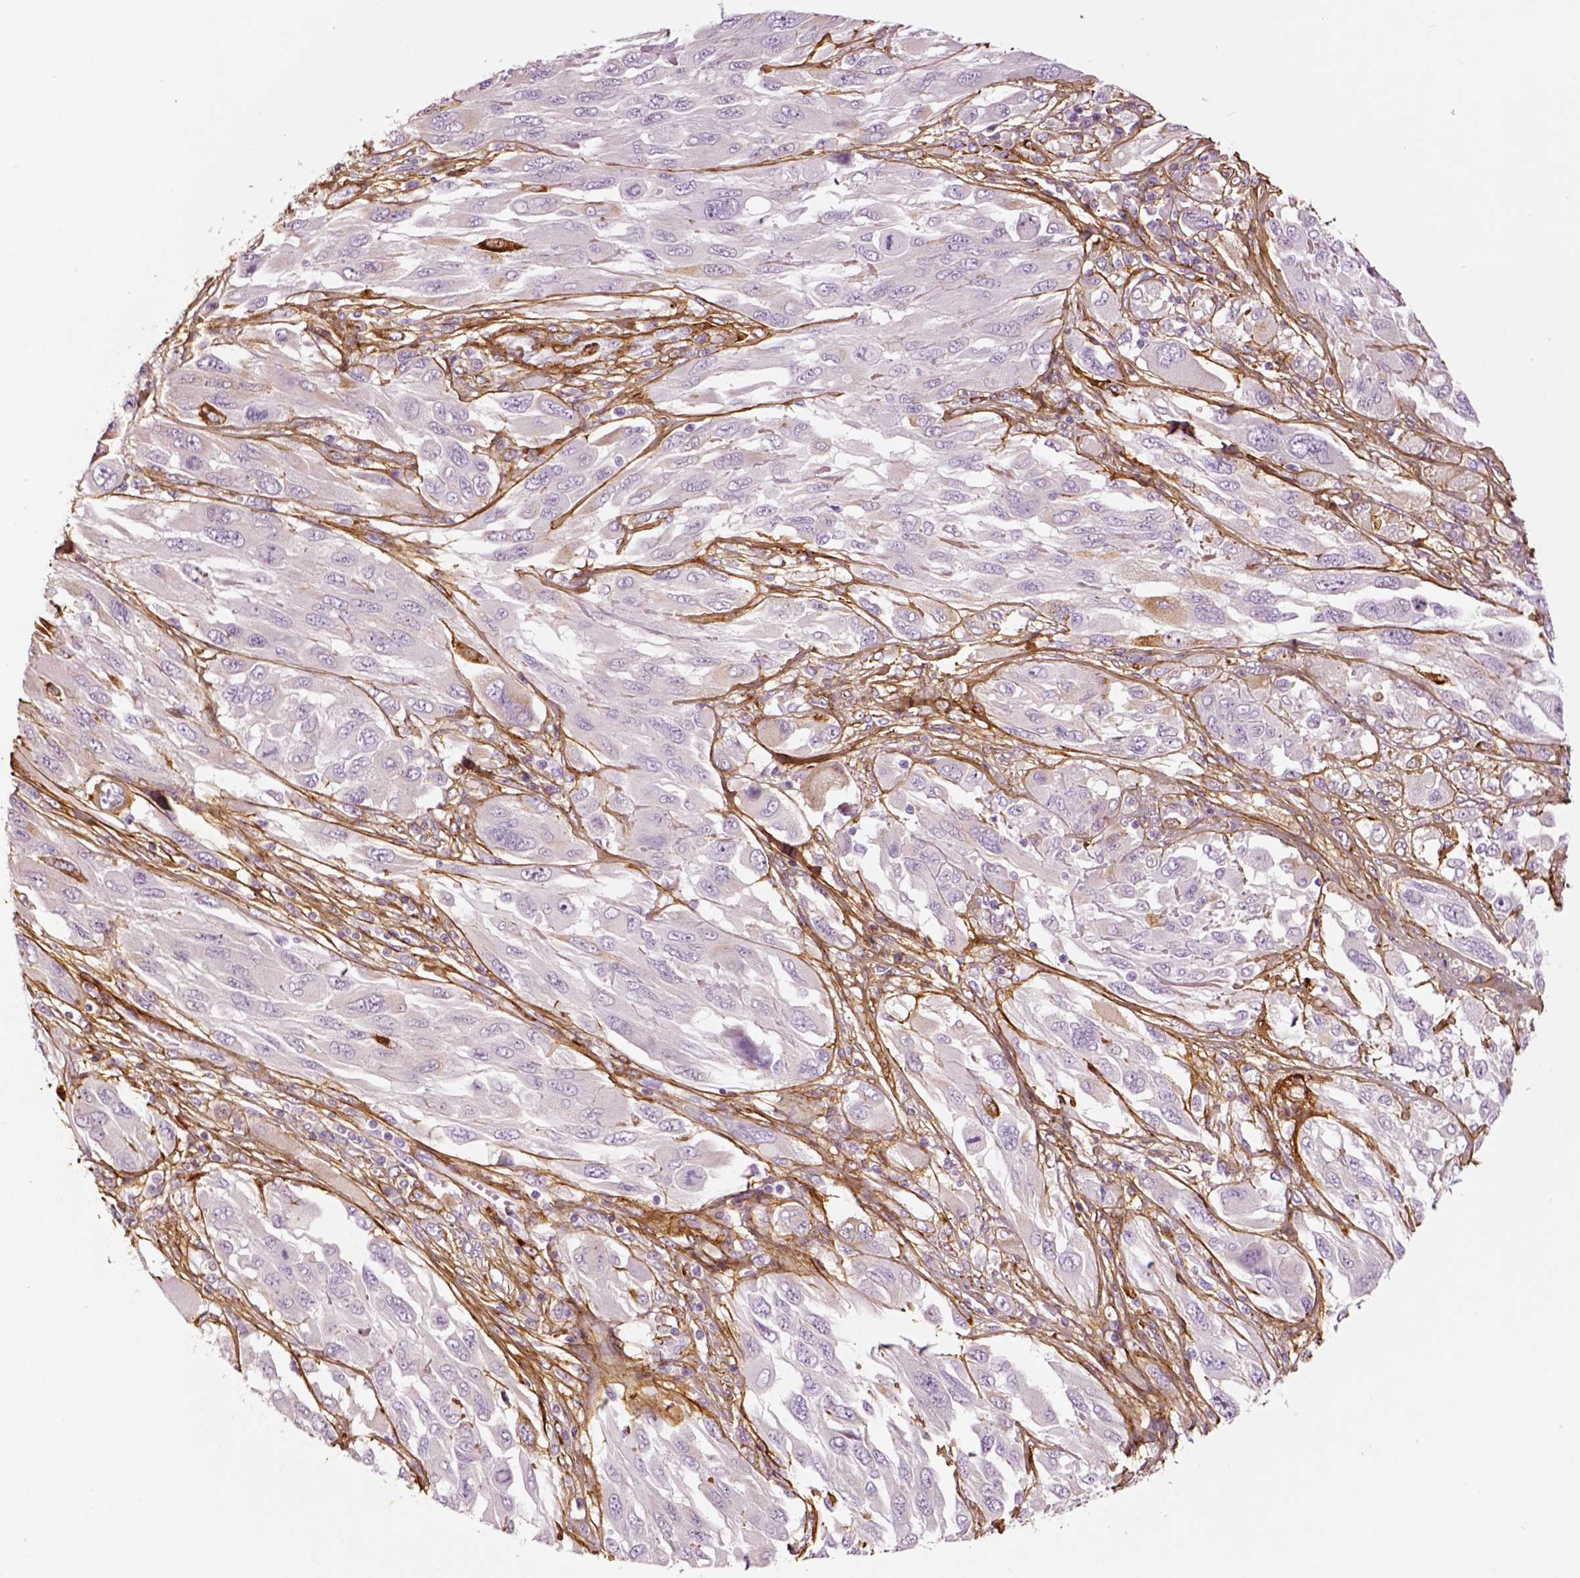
{"staining": {"intensity": "negative", "quantity": "none", "location": "none"}, "tissue": "melanoma", "cell_type": "Tumor cells", "image_type": "cancer", "snomed": [{"axis": "morphology", "description": "Malignant melanoma, NOS"}, {"axis": "topography", "description": "Skin"}], "caption": "Tumor cells show no significant positivity in malignant melanoma.", "gene": "COL6A2", "patient": {"sex": "female", "age": 91}}